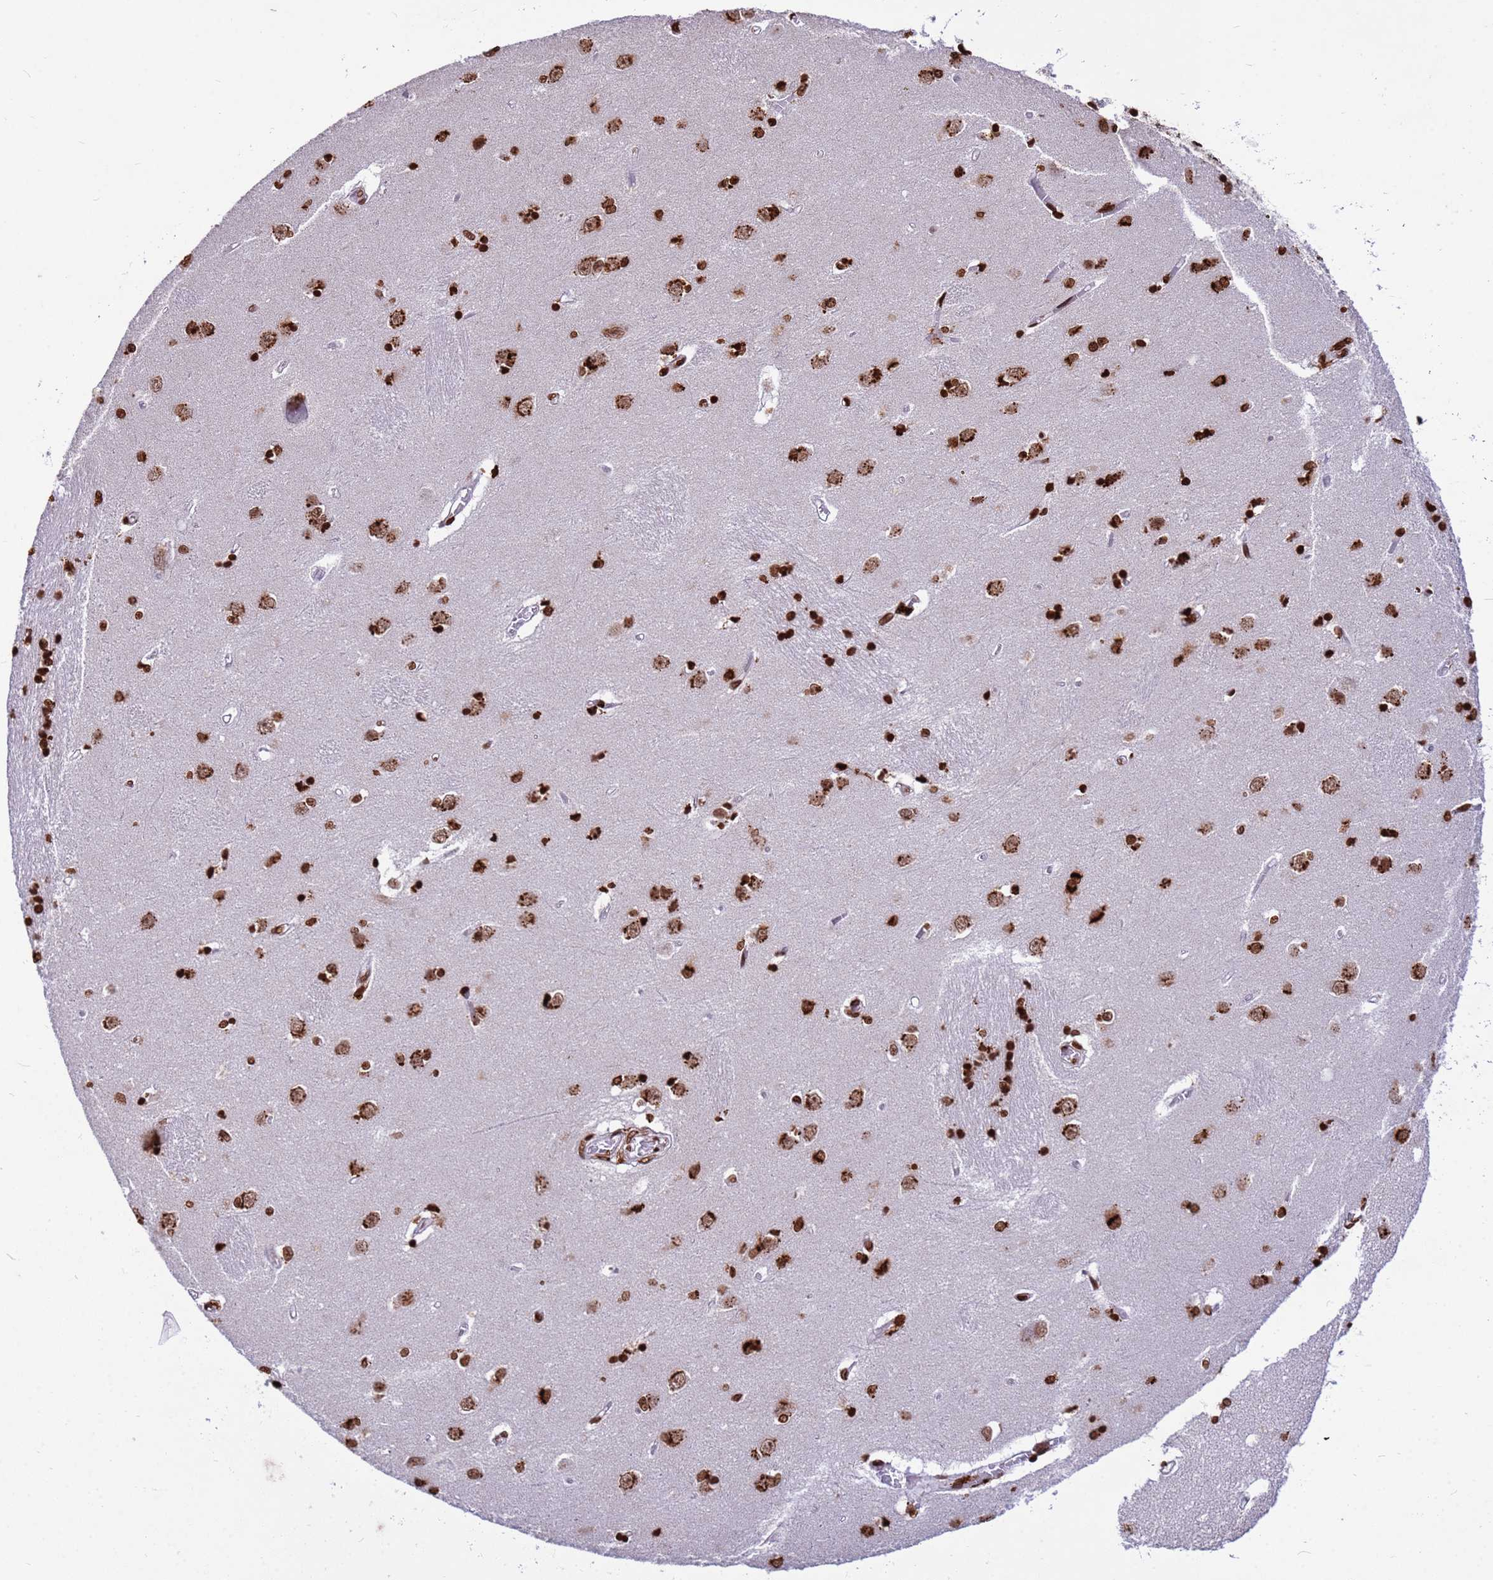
{"staining": {"intensity": "strong", "quantity": ">75%", "location": "nuclear"}, "tissue": "caudate", "cell_type": "Glial cells", "image_type": "normal", "snomed": [{"axis": "morphology", "description": "Normal tissue, NOS"}, {"axis": "topography", "description": "Lateral ventricle wall"}], "caption": "The photomicrograph exhibits immunohistochemical staining of unremarkable caudate. There is strong nuclear staining is identified in approximately >75% of glial cells.", "gene": "H3", "patient": {"sex": "male", "age": 37}}